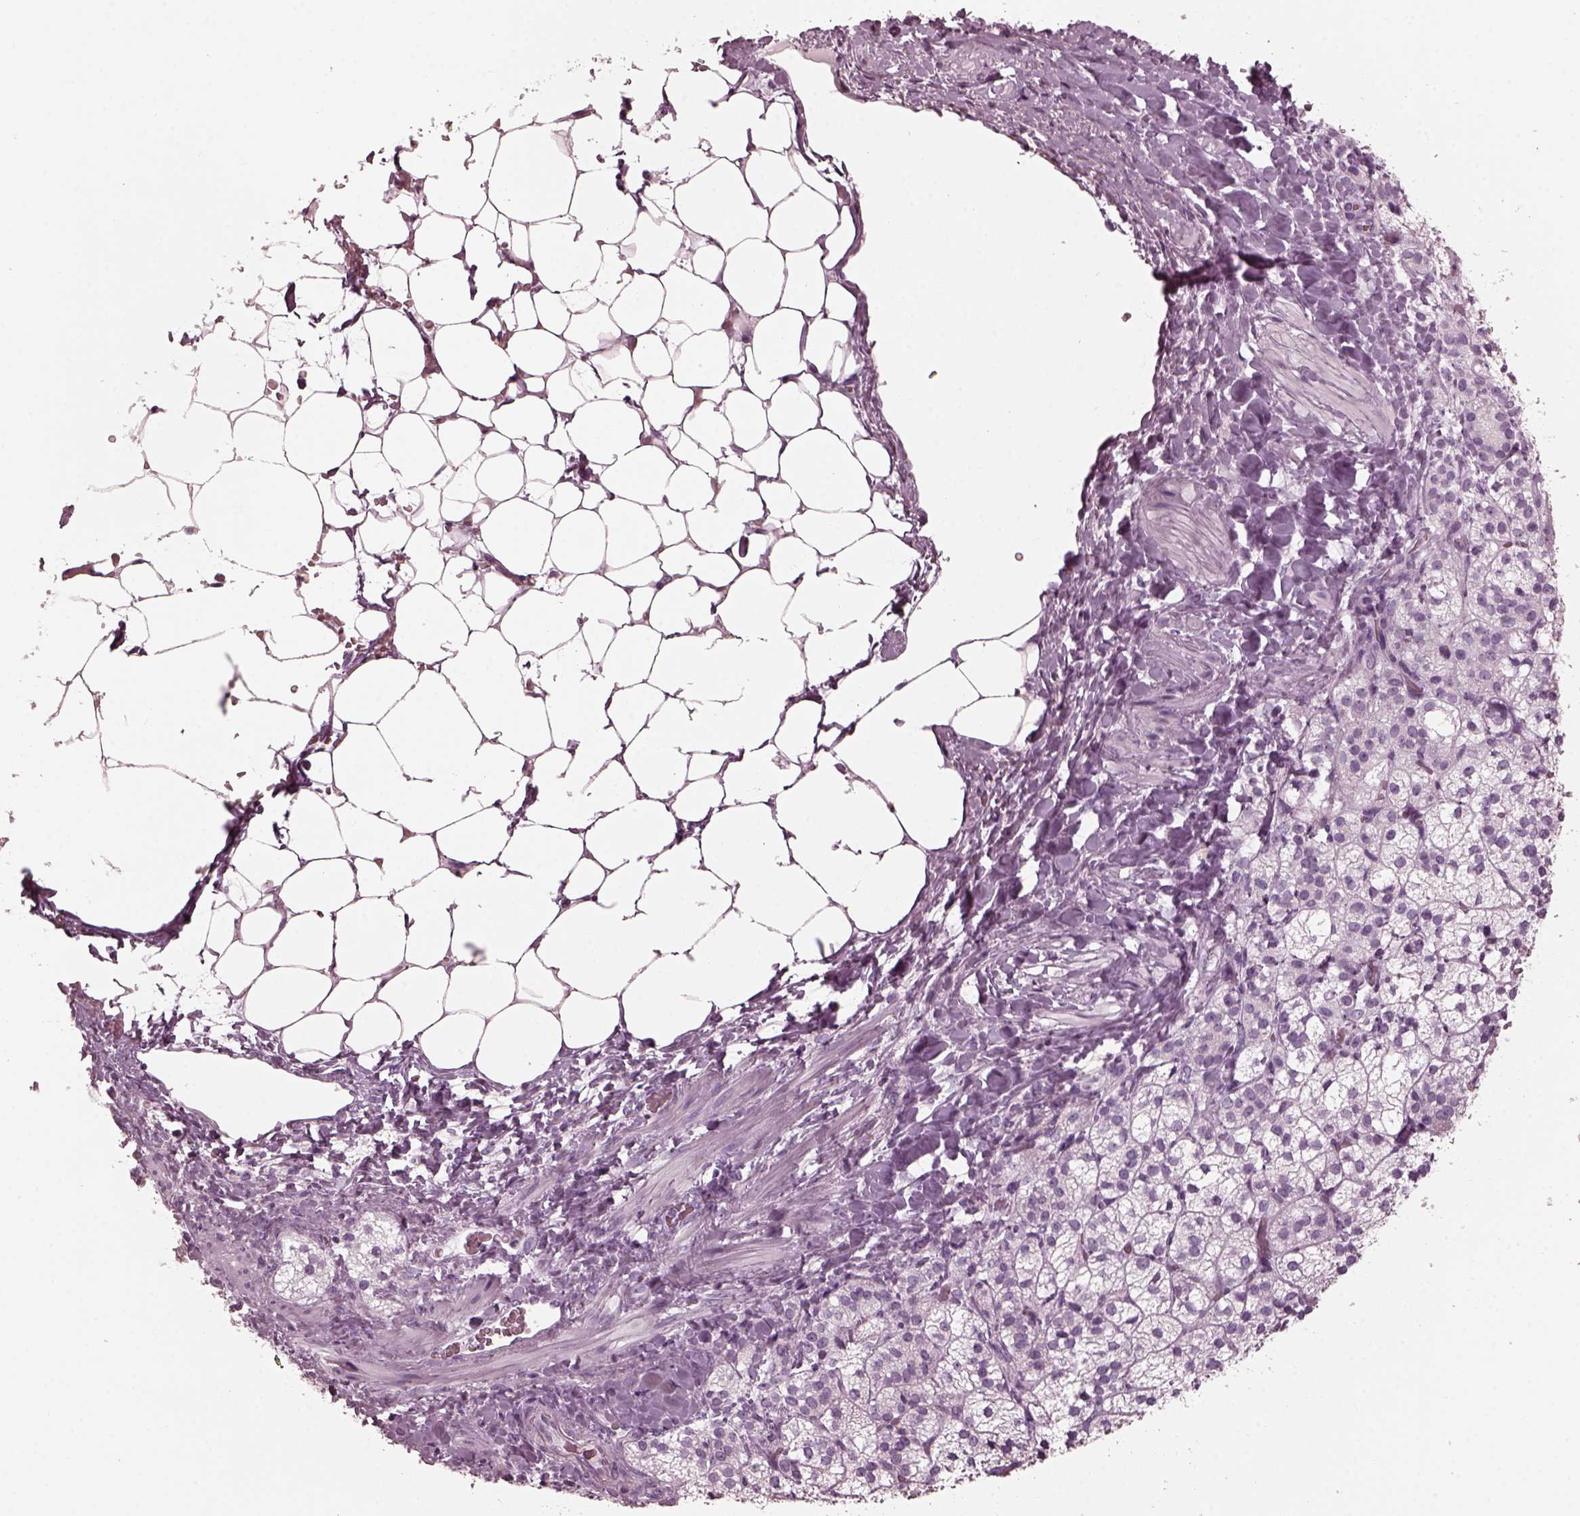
{"staining": {"intensity": "negative", "quantity": "none", "location": "none"}, "tissue": "adrenal gland", "cell_type": "Glandular cells", "image_type": "normal", "snomed": [{"axis": "morphology", "description": "Normal tissue, NOS"}, {"axis": "topography", "description": "Adrenal gland"}], "caption": "Immunohistochemistry (IHC) micrograph of benign adrenal gland: human adrenal gland stained with DAB (3,3'-diaminobenzidine) shows no significant protein positivity in glandular cells.", "gene": "RCVRN", "patient": {"sex": "male", "age": 53}}